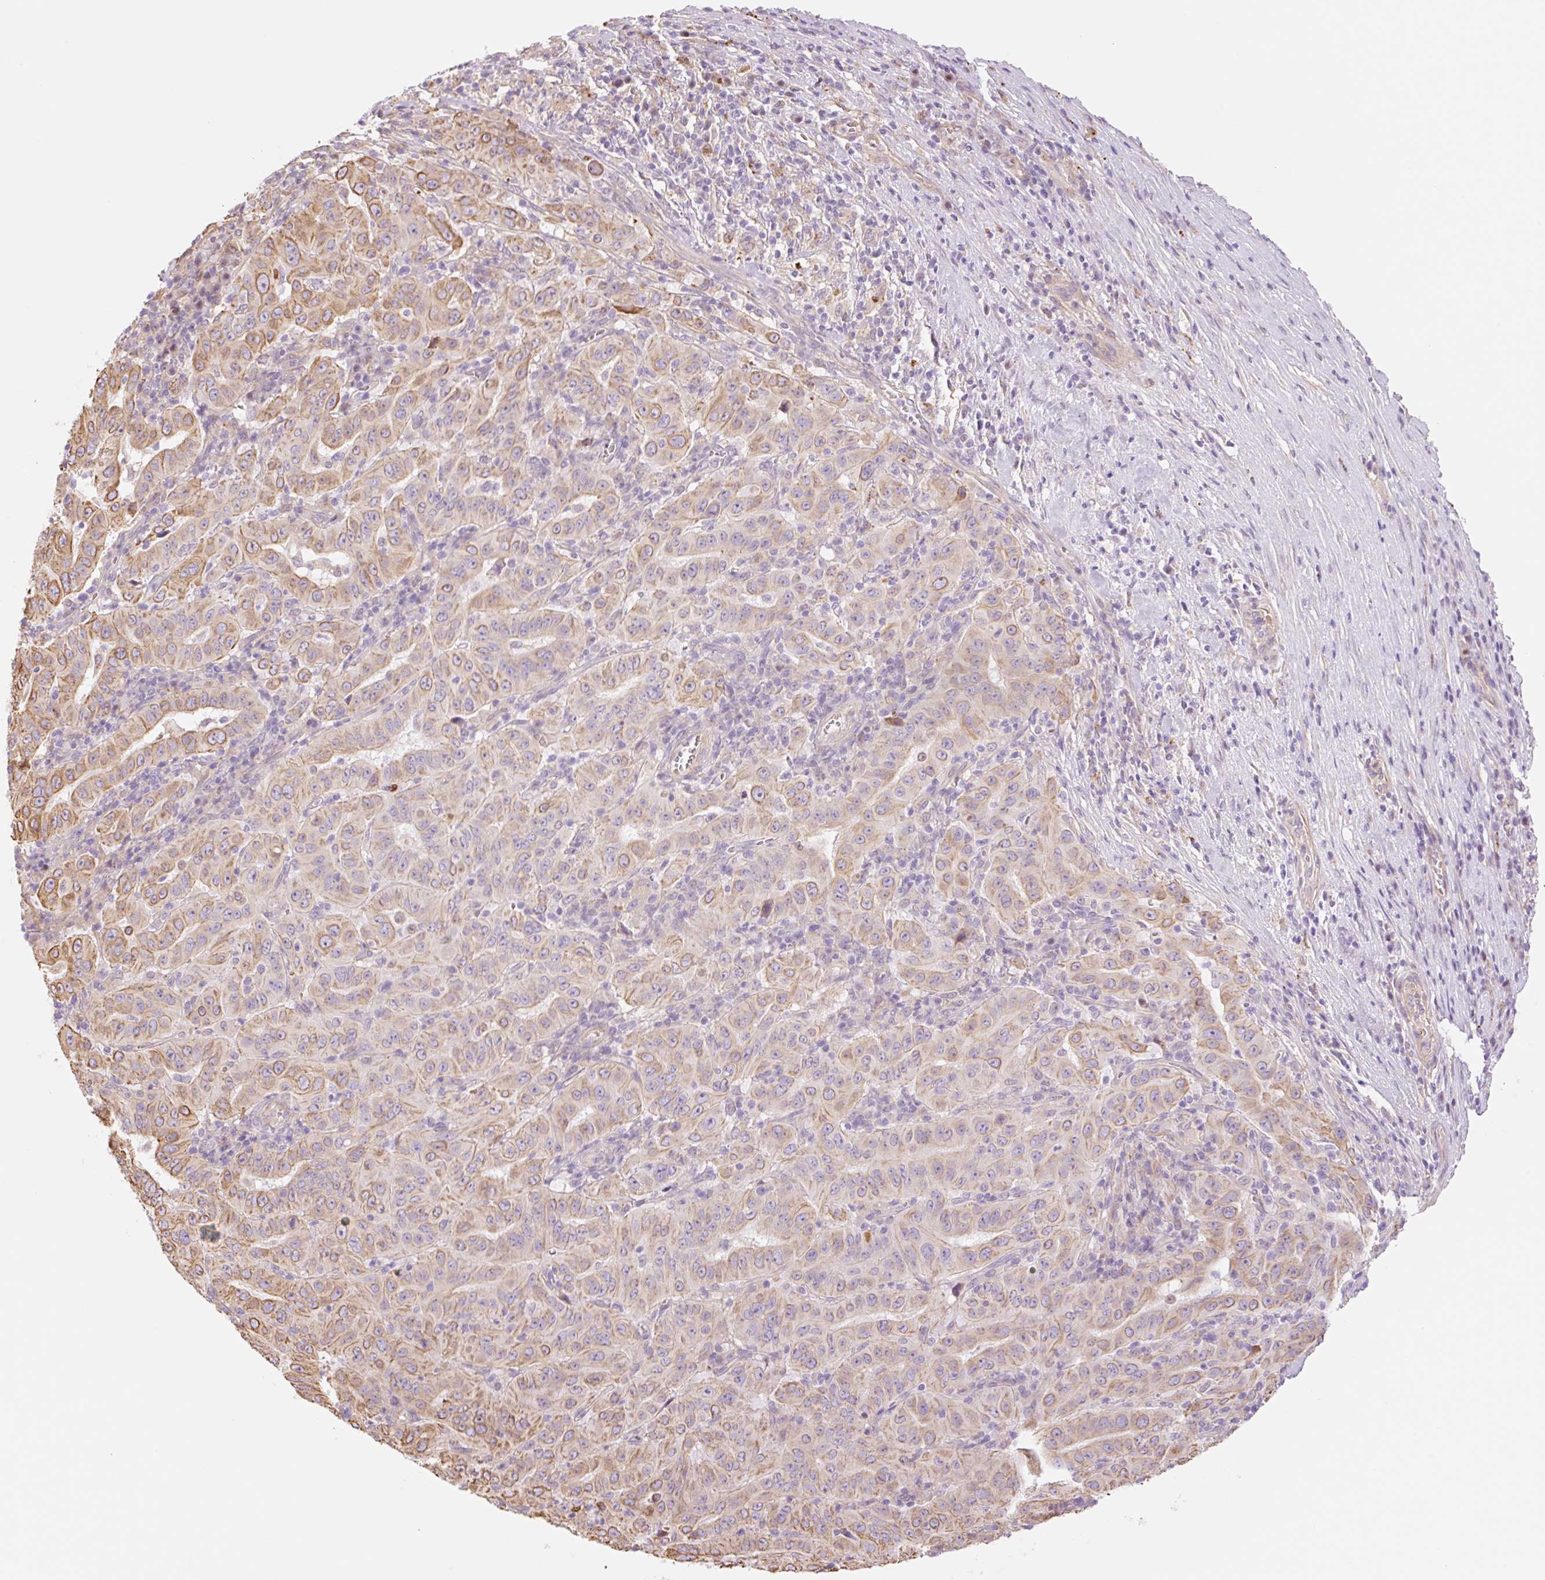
{"staining": {"intensity": "moderate", "quantity": "25%-75%", "location": "cytoplasmic/membranous"}, "tissue": "pancreatic cancer", "cell_type": "Tumor cells", "image_type": "cancer", "snomed": [{"axis": "morphology", "description": "Adenocarcinoma, NOS"}, {"axis": "topography", "description": "Pancreas"}], "caption": "Protein expression analysis of human pancreatic cancer (adenocarcinoma) reveals moderate cytoplasmic/membranous expression in about 25%-75% of tumor cells. Nuclei are stained in blue.", "gene": "NLRP5", "patient": {"sex": "male", "age": 63}}